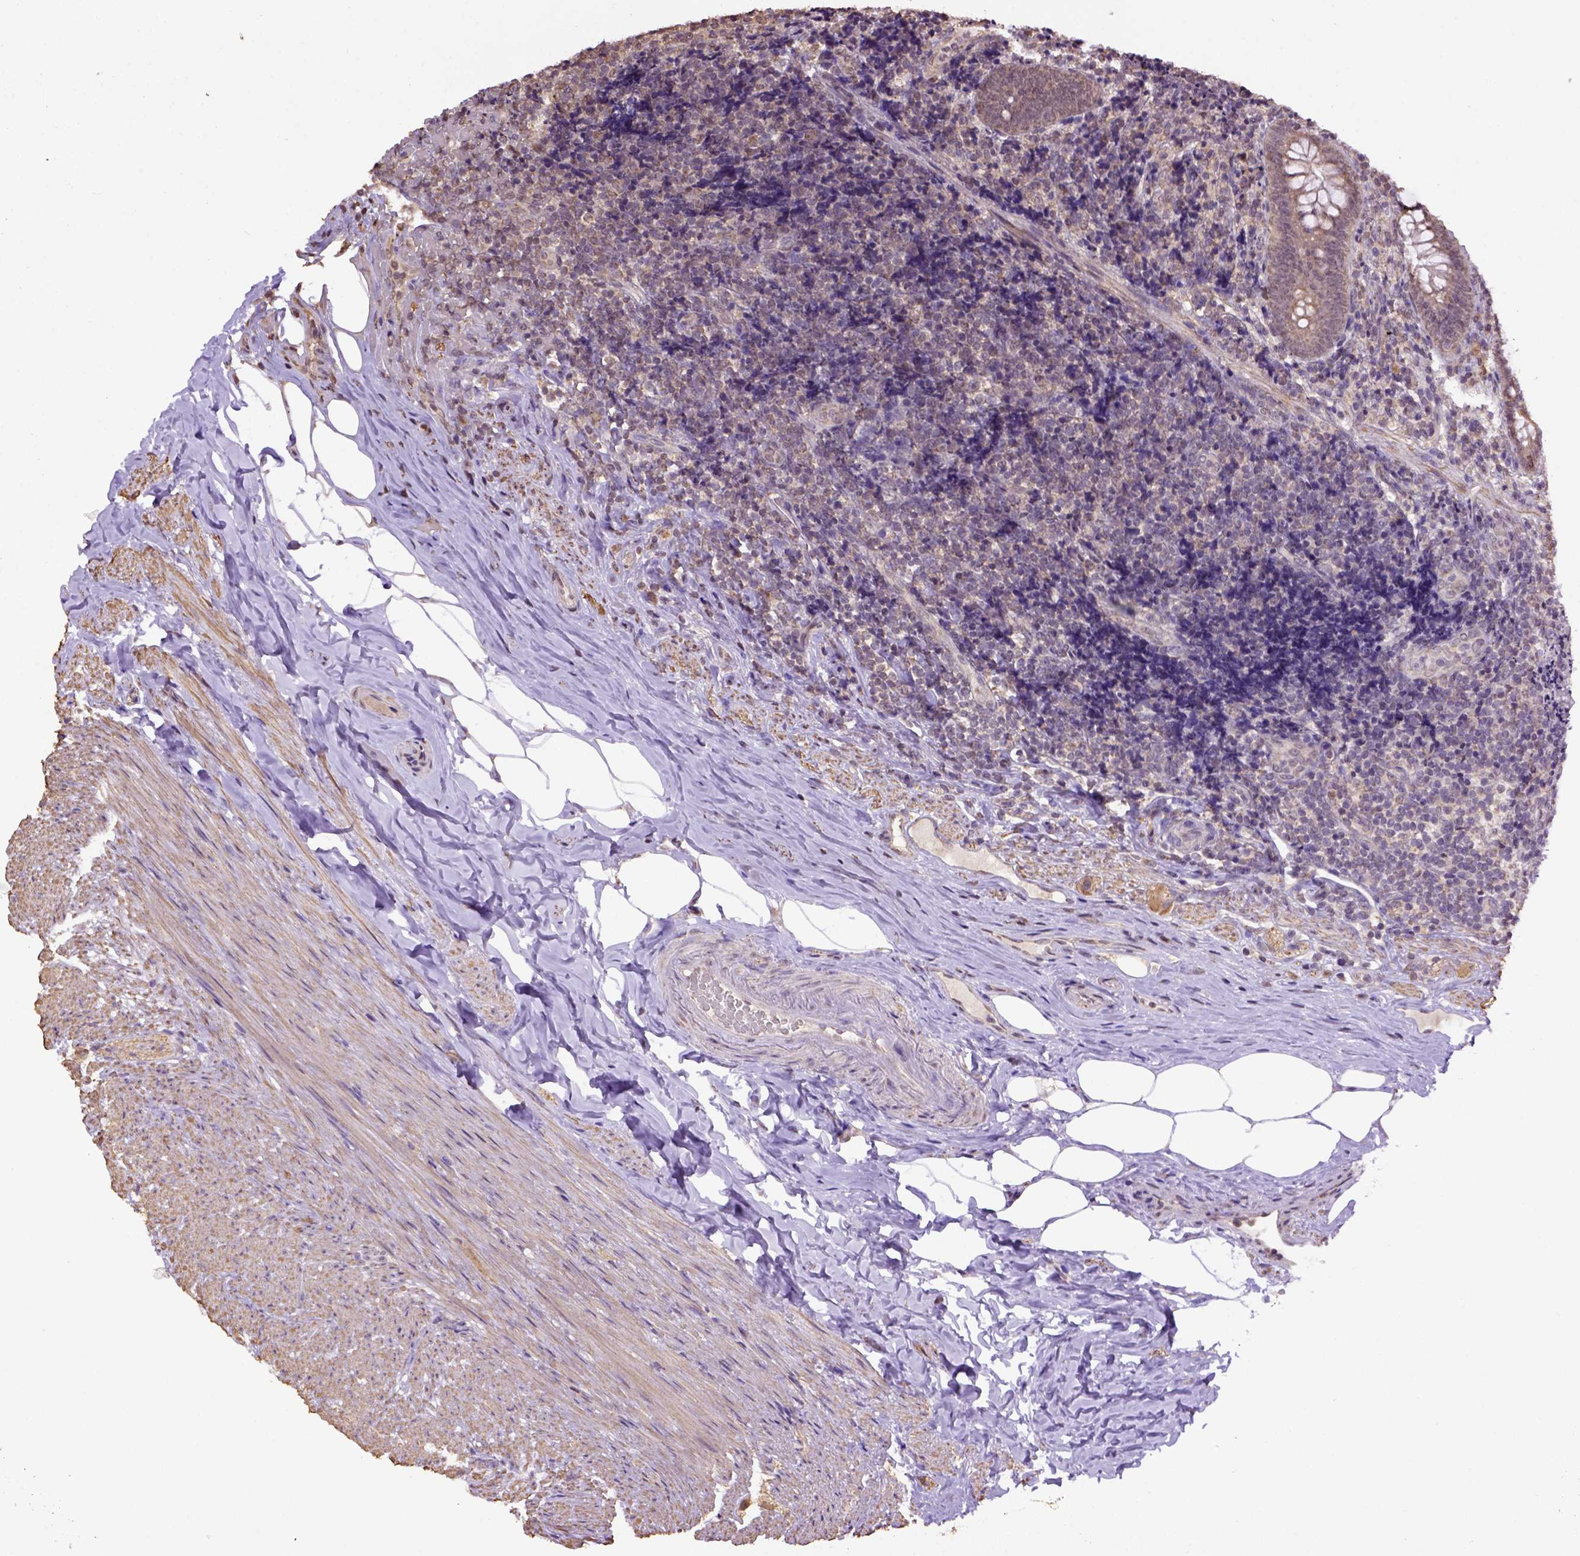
{"staining": {"intensity": "weak", "quantity": "<25%", "location": "cytoplasmic/membranous"}, "tissue": "appendix", "cell_type": "Glandular cells", "image_type": "normal", "snomed": [{"axis": "morphology", "description": "Normal tissue, NOS"}, {"axis": "topography", "description": "Appendix"}], "caption": "This is a histopathology image of immunohistochemistry (IHC) staining of benign appendix, which shows no positivity in glandular cells. Nuclei are stained in blue.", "gene": "WDR17", "patient": {"sex": "male", "age": 47}}